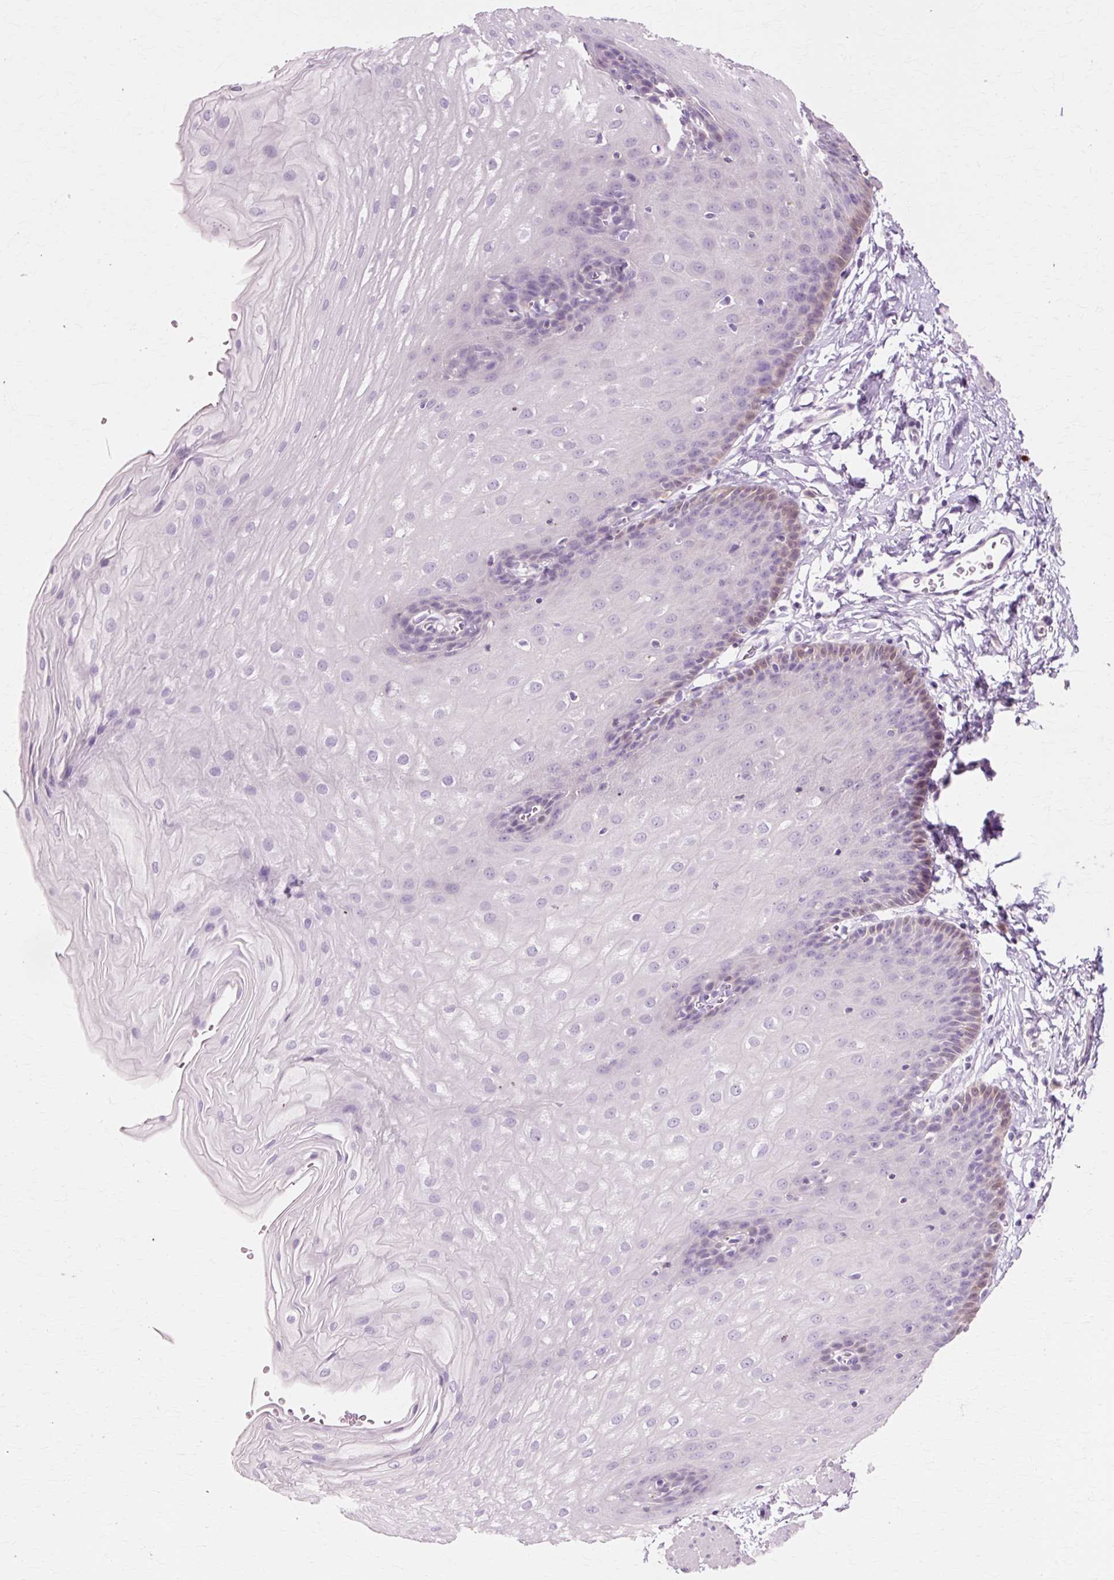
{"staining": {"intensity": "weak", "quantity": "<25%", "location": "cytoplasmic/membranous,nuclear"}, "tissue": "esophagus", "cell_type": "Squamous epithelial cells", "image_type": "normal", "snomed": [{"axis": "morphology", "description": "Normal tissue, NOS"}, {"axis": "topography", "description": "Esophagus"}], "caption": "A histopathology image of esophagus stained for a protein shows no brown staining in squamous epithelial cells.", "gene": "VN1R2", "patient": {"sex": "male", "age": 70}}